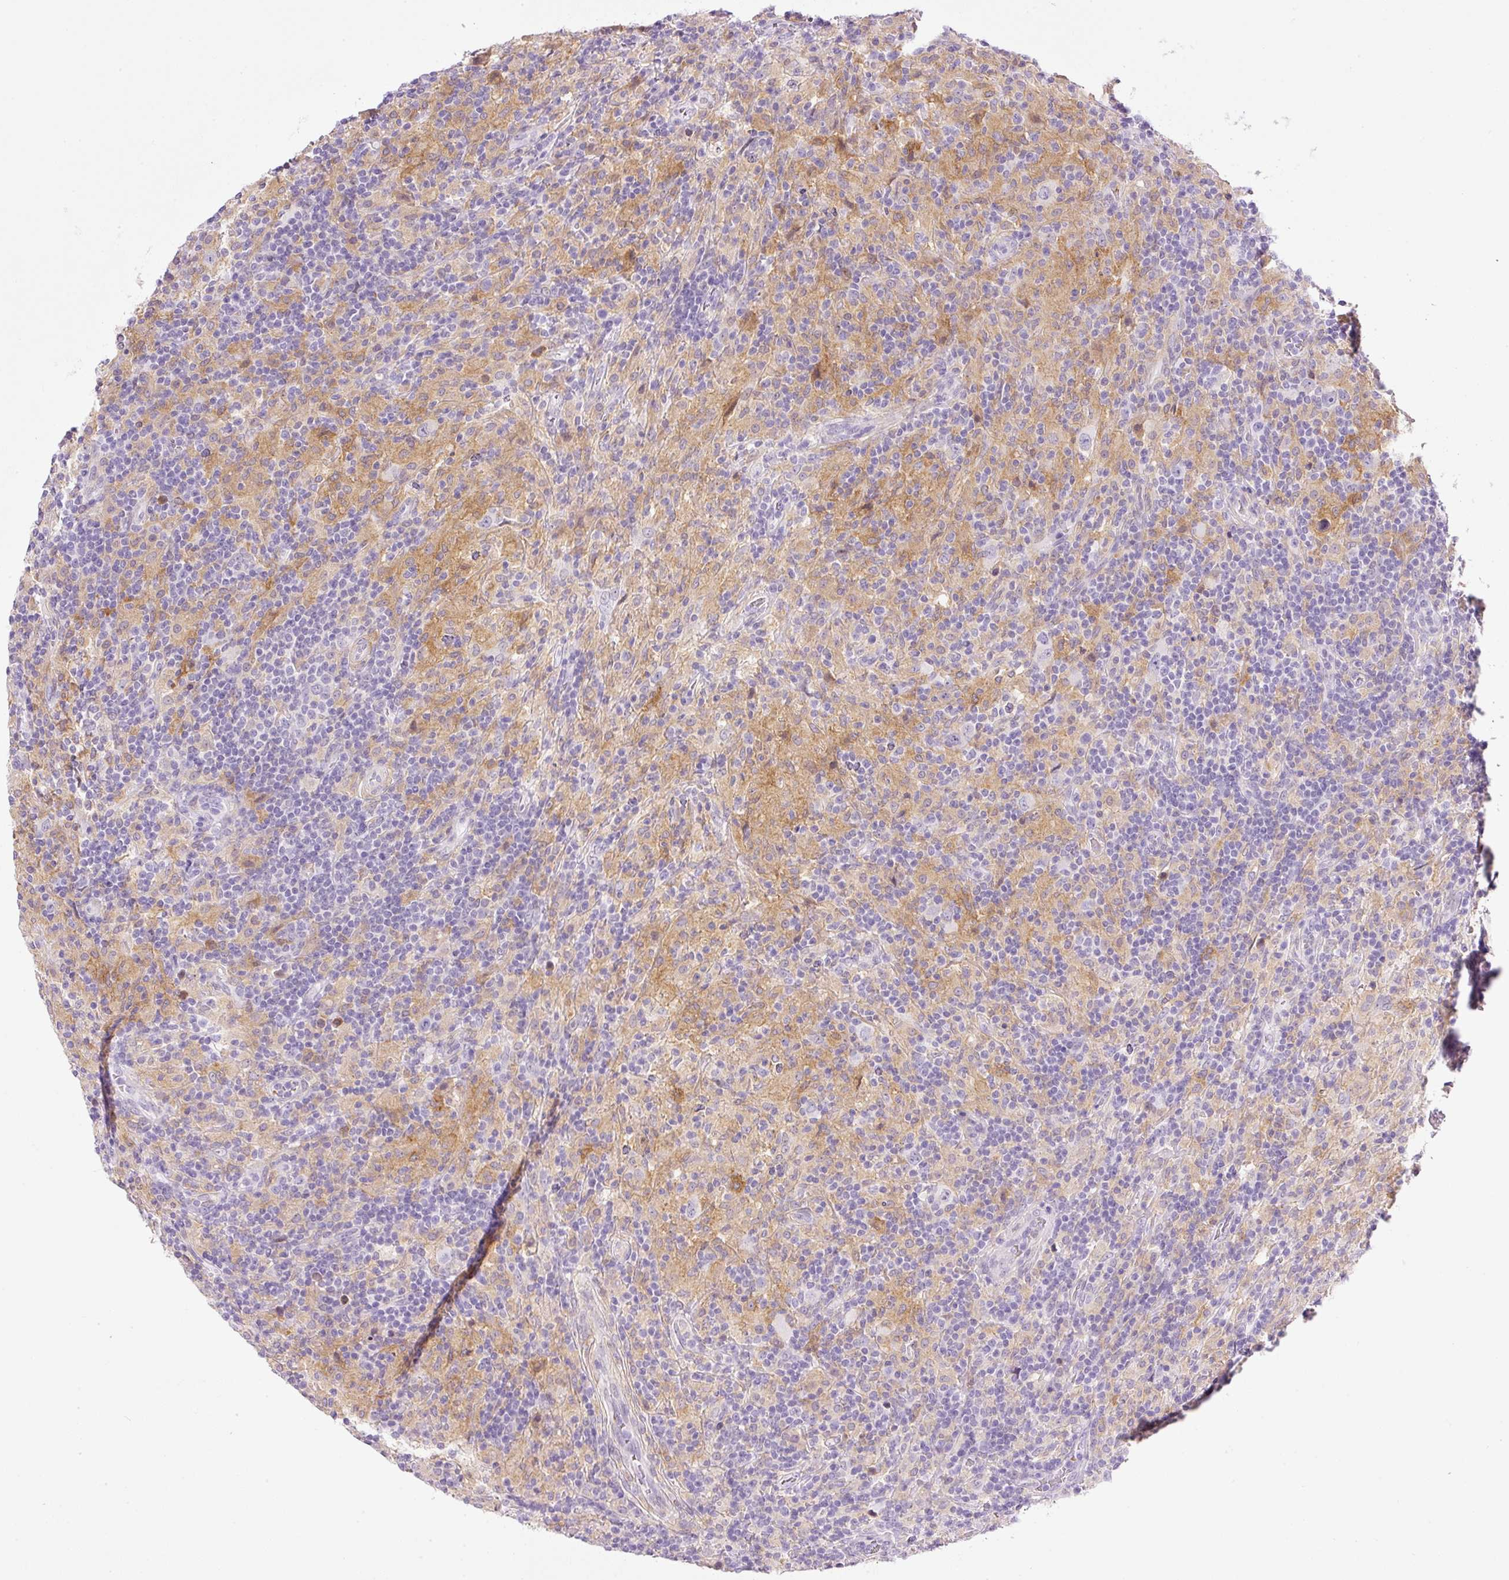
{"staining": {"intensity": "negative", "quantity": "none", "location": "none"}, "tissue": "lymphoma", "cell_type": "Tumor cells", "image_type": "cancer", "snomed": [{"axis": "morphology", "description": "Hodgkin's disease, NOS"}, {"axis": "topography", "description": "Lymph node"}], "caption": "Immunohistochemistry (IHC) of Hodgkin's disease demonstrates no positivity in tumor cells. (Immunohistochemistry, brightfield microscopy, high magnification).", "gene": "SRC", "patient": {"sex": "male", "age": 70}}